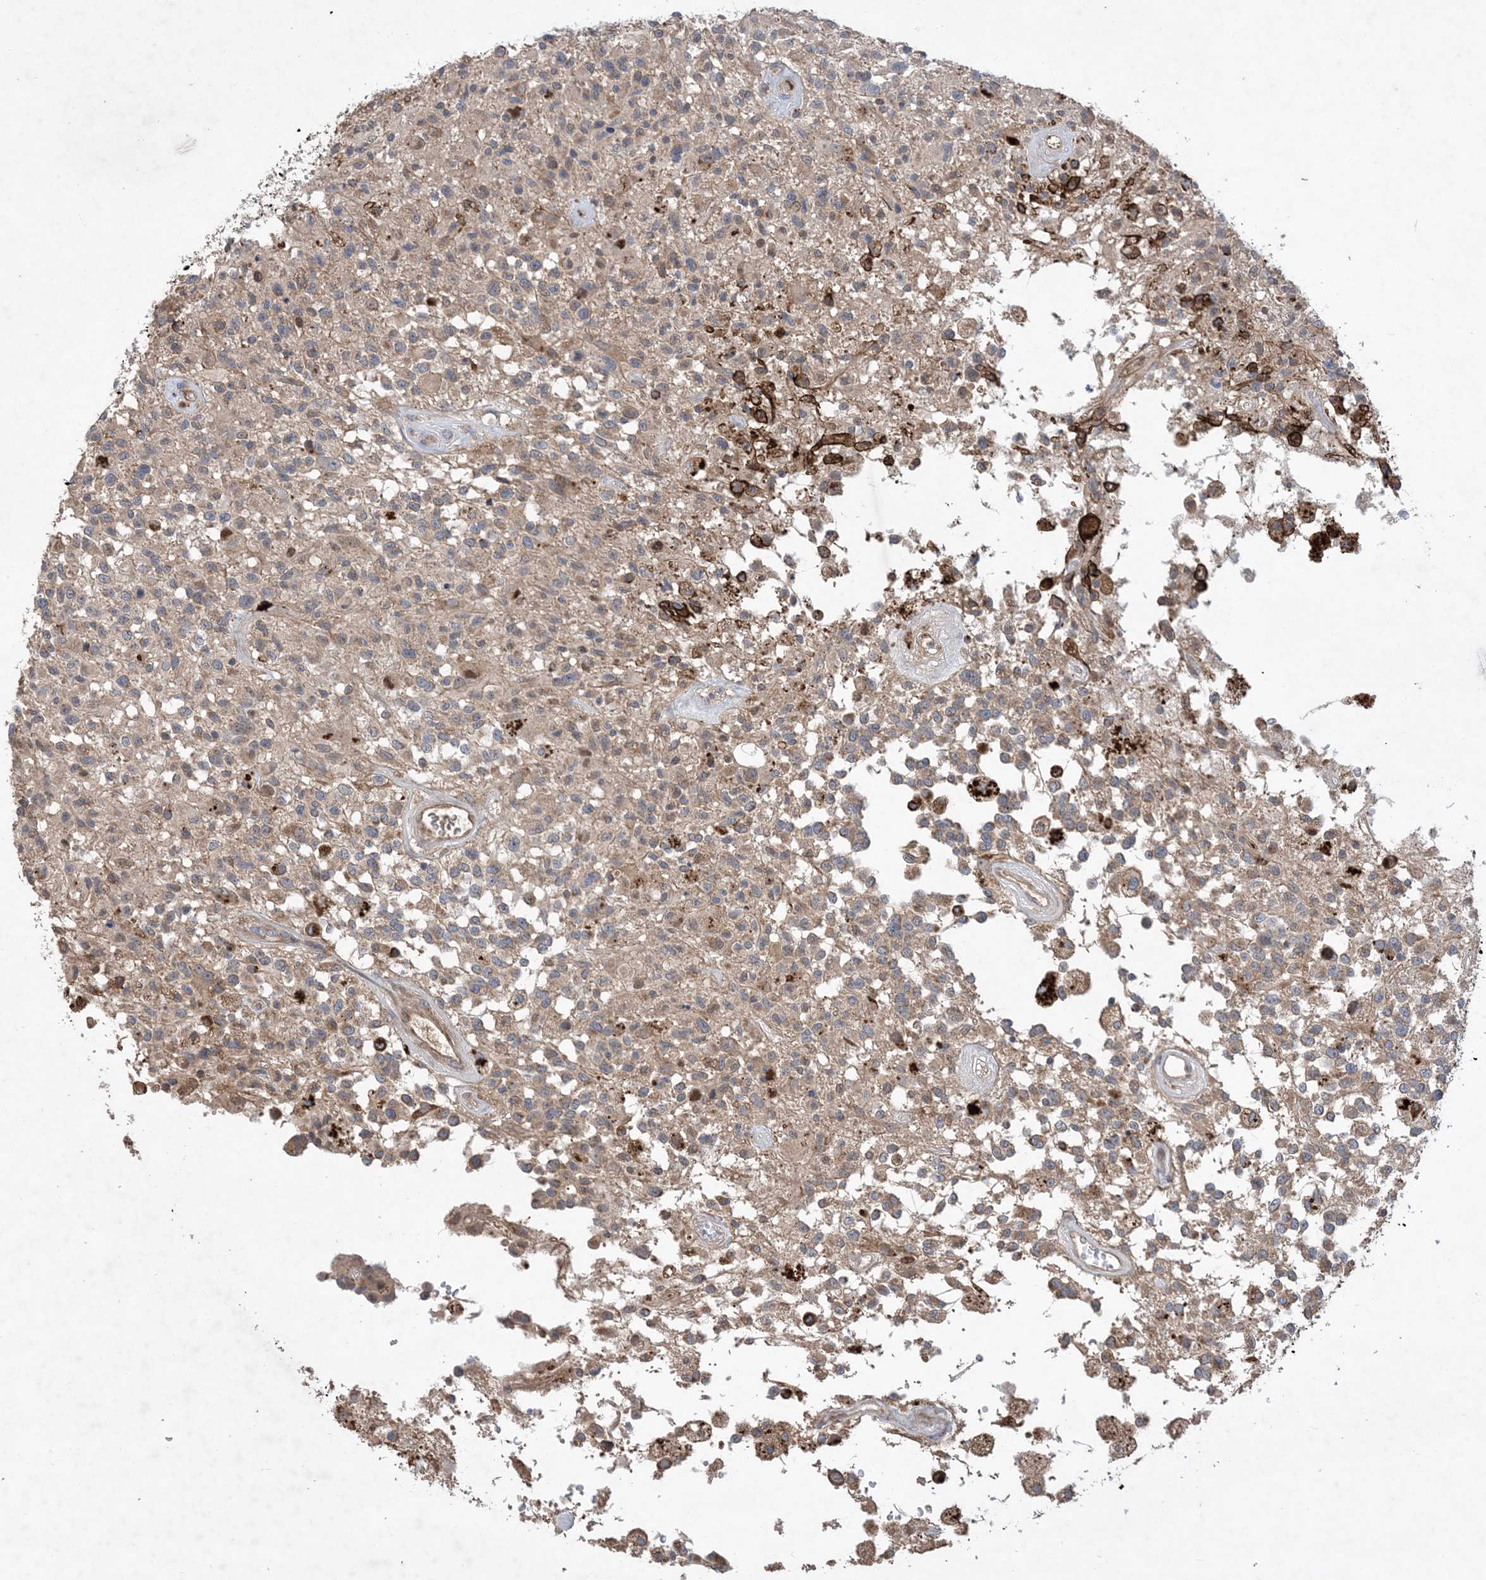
{"staining": {"intensity": "weak", "quantity": "25%-75%", "location": "cytoplasmic/membranous"}, "tissue": "glioma", "cell_type": "Tumor cells", "image_type": "cancer", "snomed": [{"axis": "morphology", "description": "Glioma, malignant, High grade"}, {"axis": "morphology", "description": "Glioblastoma, NOS"}, {"axis": "topography", "description": "Brain"}], "caption": "Protein analysis of malignant high-grade glioma tissue reveals weak cytoplasmic/membranous positivity in approximately 25%-75% of tumor cells.", "gene": "MASP2", "patient": {"sex": "male", "age": 60}}